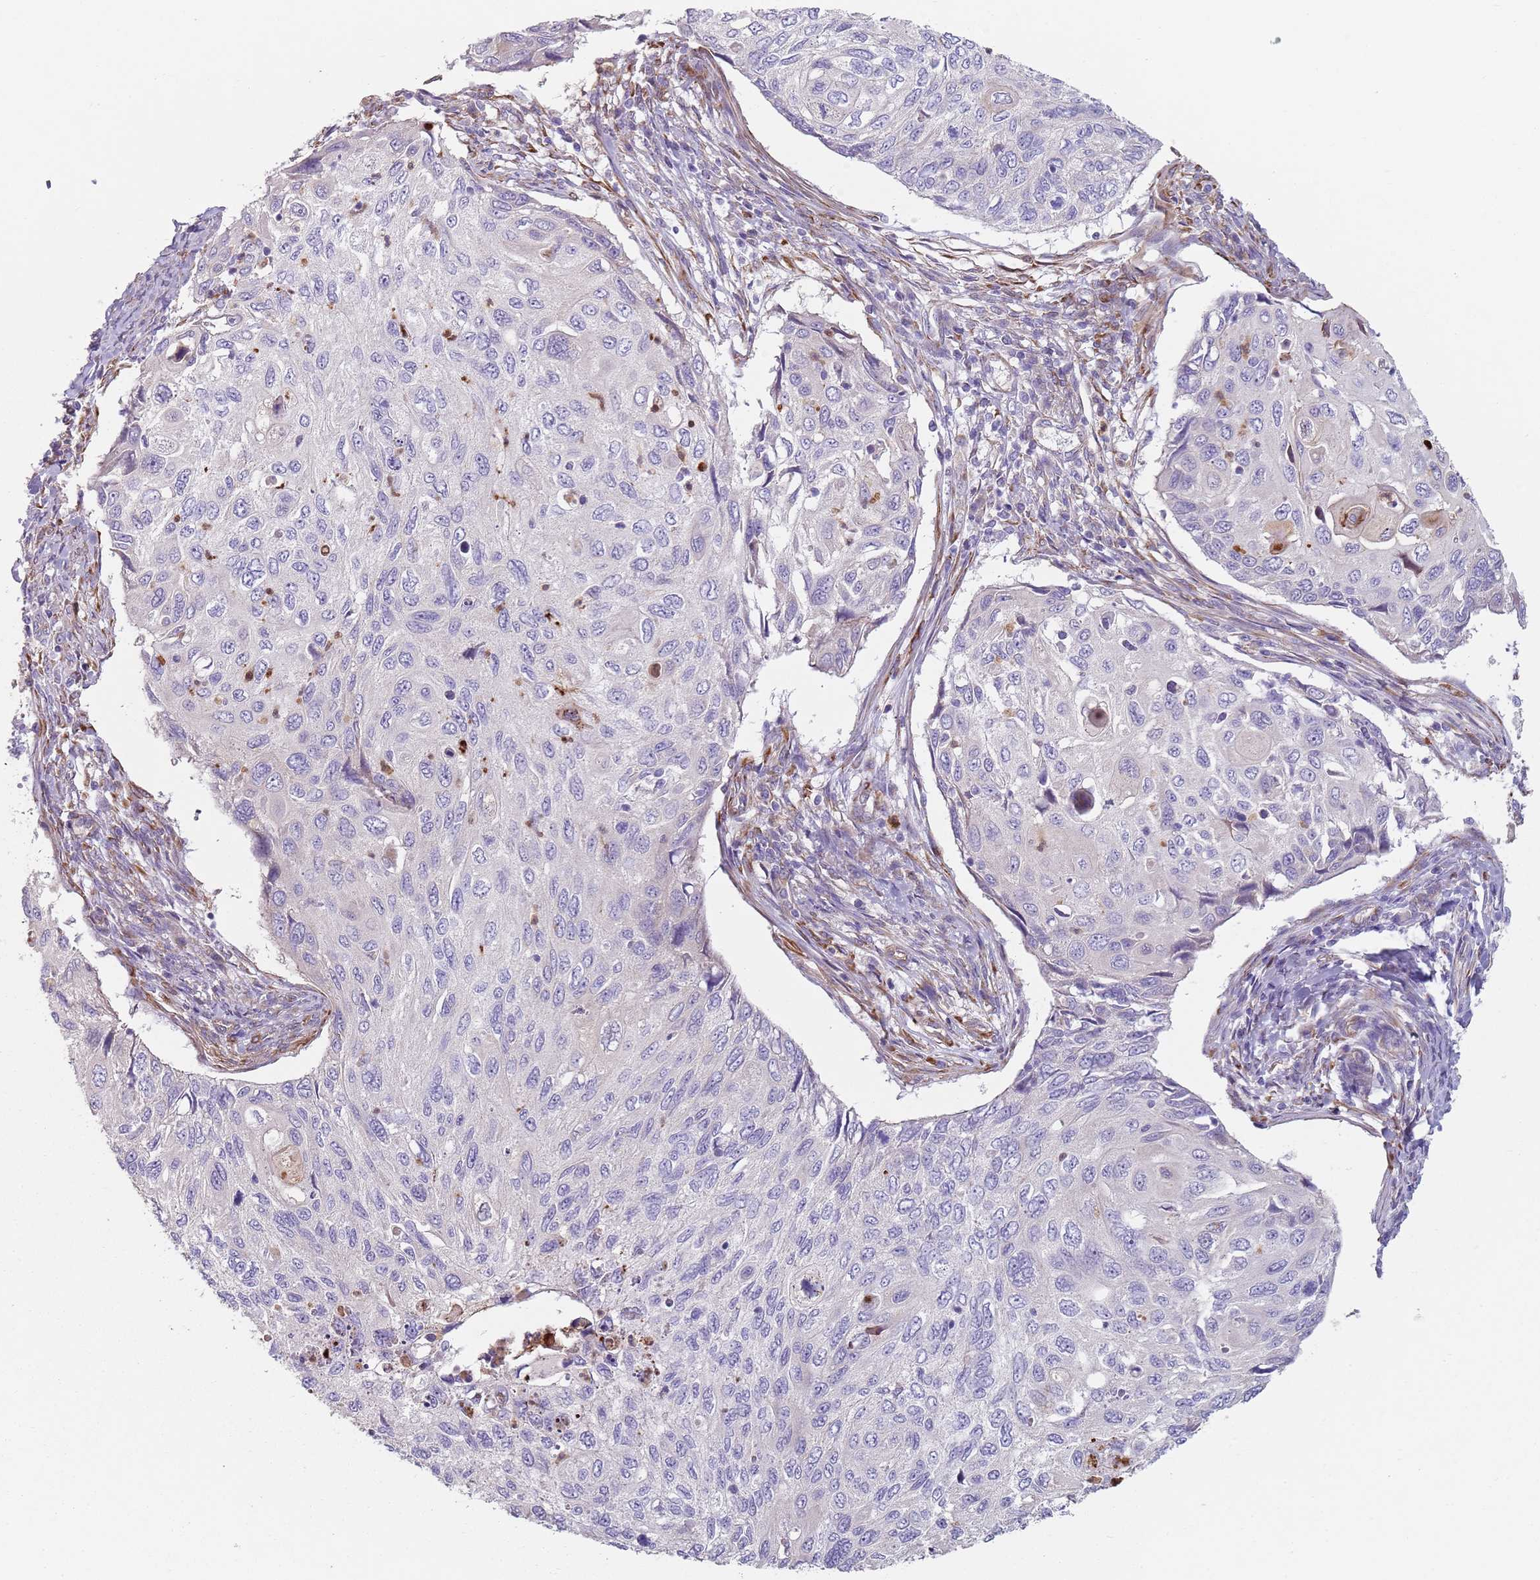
{"staining": {"intensity": "negative", "quantity": "none", "location": "none"}, "tissue": "cervical cancer", "cell_type": "Tumor cells", "image_type": "cancer", "snomed": [{"axis": "morphology", "description": "Squamous cell carcinoma, NOS"}, {"axis": "topography", "description": "Cervix"}], "caption": "A histopathology image of human cervical cancer is negative for staining in tumor cells.", "gene": "PHLPP2", "patient": {"sex": "female", "age": 70}}